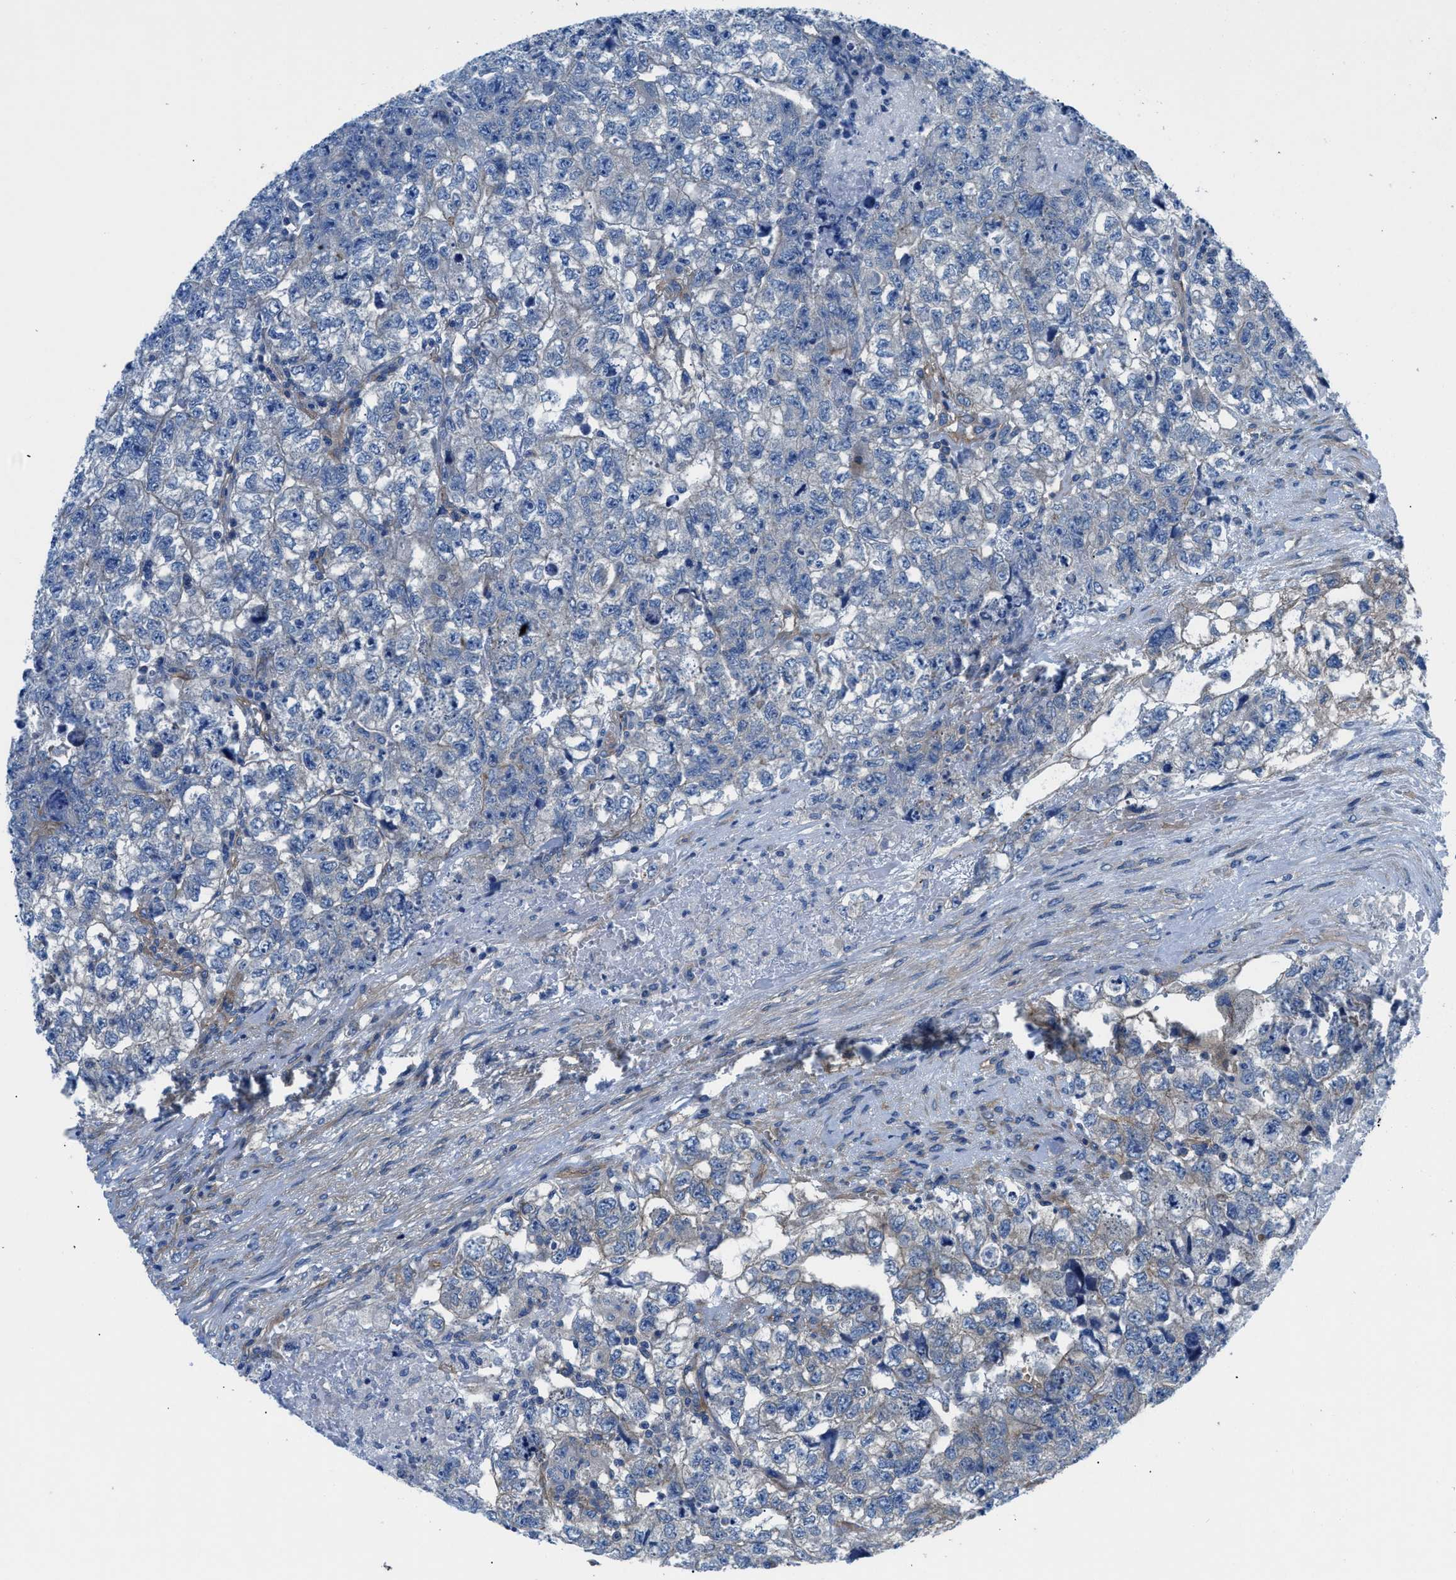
{"staining": {"intensity": "negative", "quantity": "none", "location": "none"}, "tissue": "testis cancer", "cell_type": "Tumor cells", "image_type": "cancer", "snomed": [{"axis": "morphology", "description": "Carcinoma, Embryonal, NOS"}, {"axis": "topography", "description": "Testis"}], "caption": "Micrograph shows no significant protein staining in tumor cells of embryonal carcinoma (testis).", "gene": "TRIP4", "patient": {"sex": "male", "age": 36}}